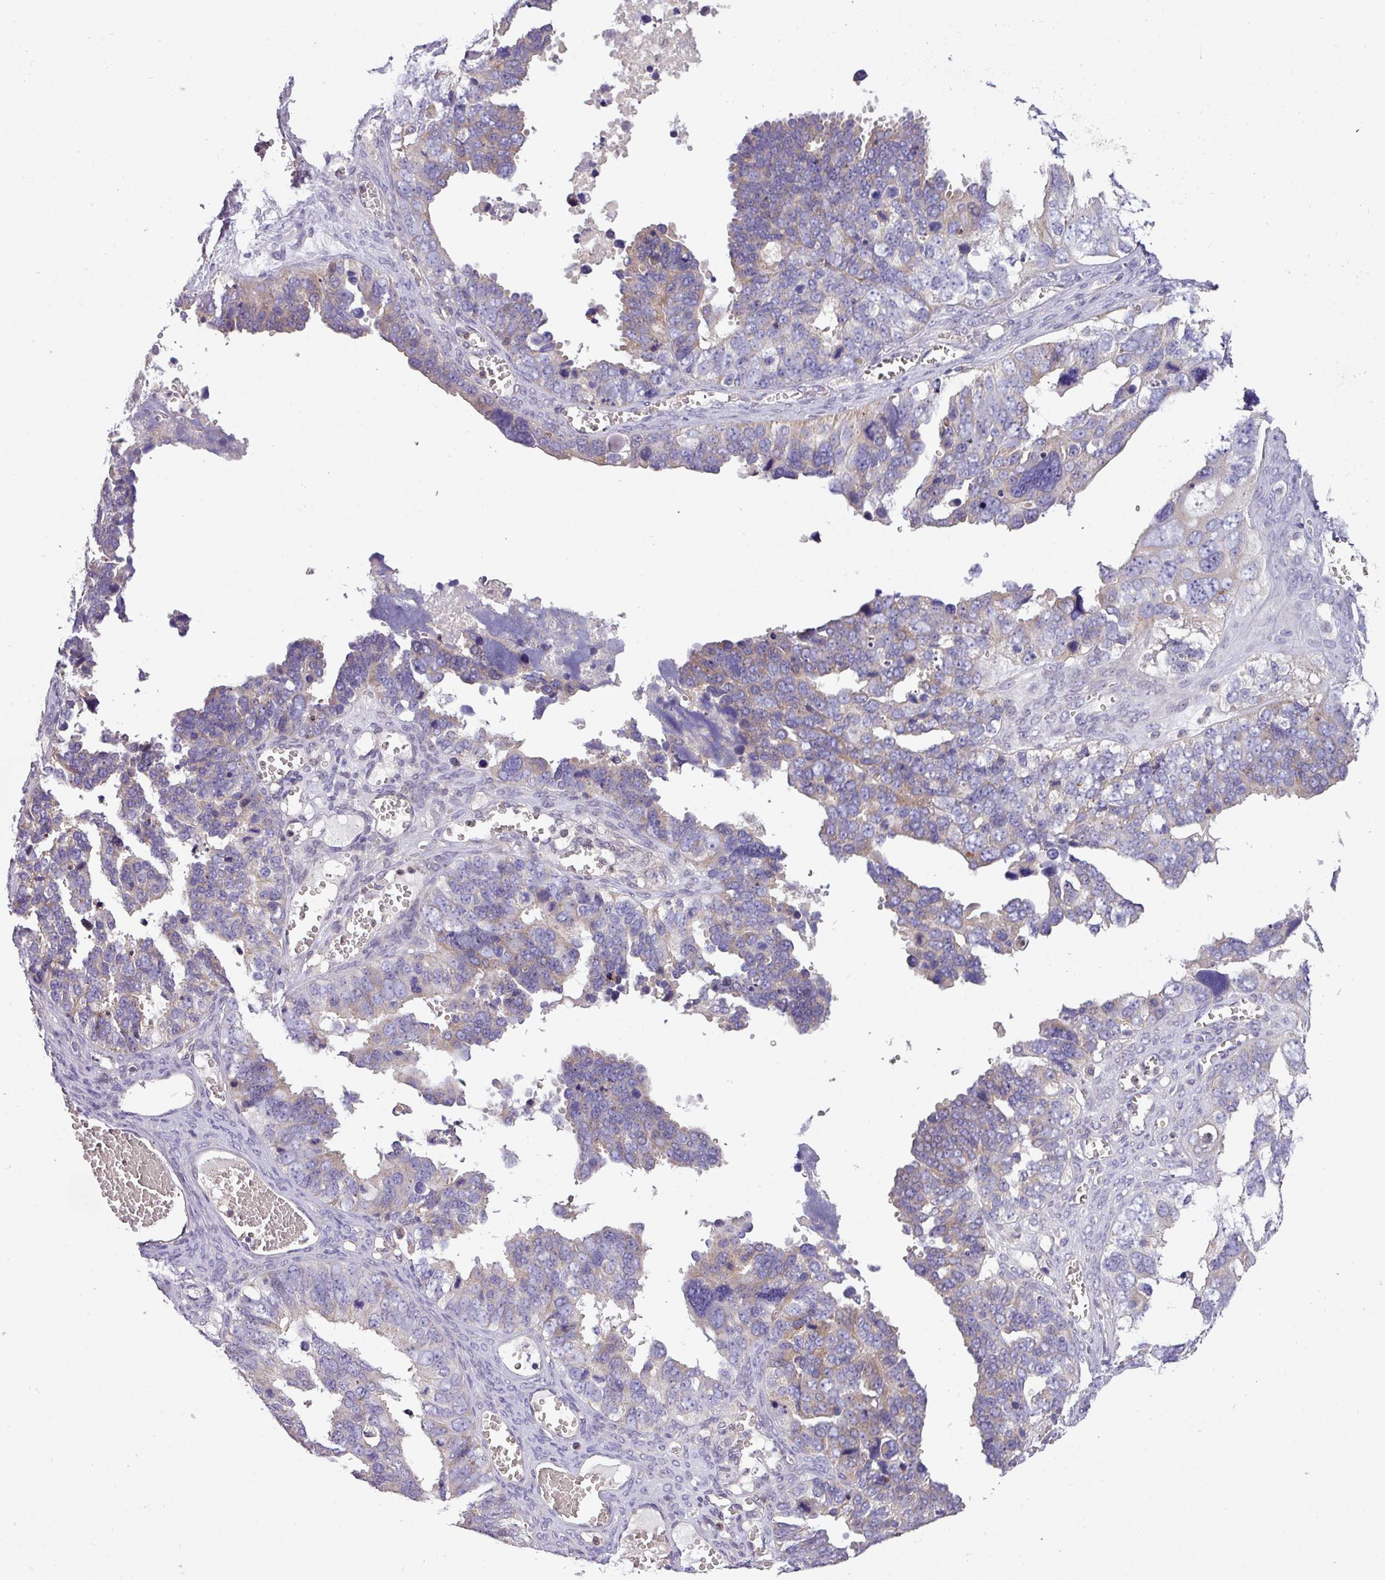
{"staining": {"intensity": "negative", "quantity": "none", "location": "none"}, "tissue": "ovarian cancer", "cell_type": "Tumor cells", "image_type": "cancer", "snomed": [{"axis": "morphology", "description": "Cystadenocarcinoma, serous, NOS"}, {"axis": "topography", "description": "Ovary"}], "caption": "The photomicrograph shows no significant expression in tumor cells of ovarian serous cystadenocarcinoma.", "gene": "ZNF394", "patient": {"sex": "female", "age": 76}}